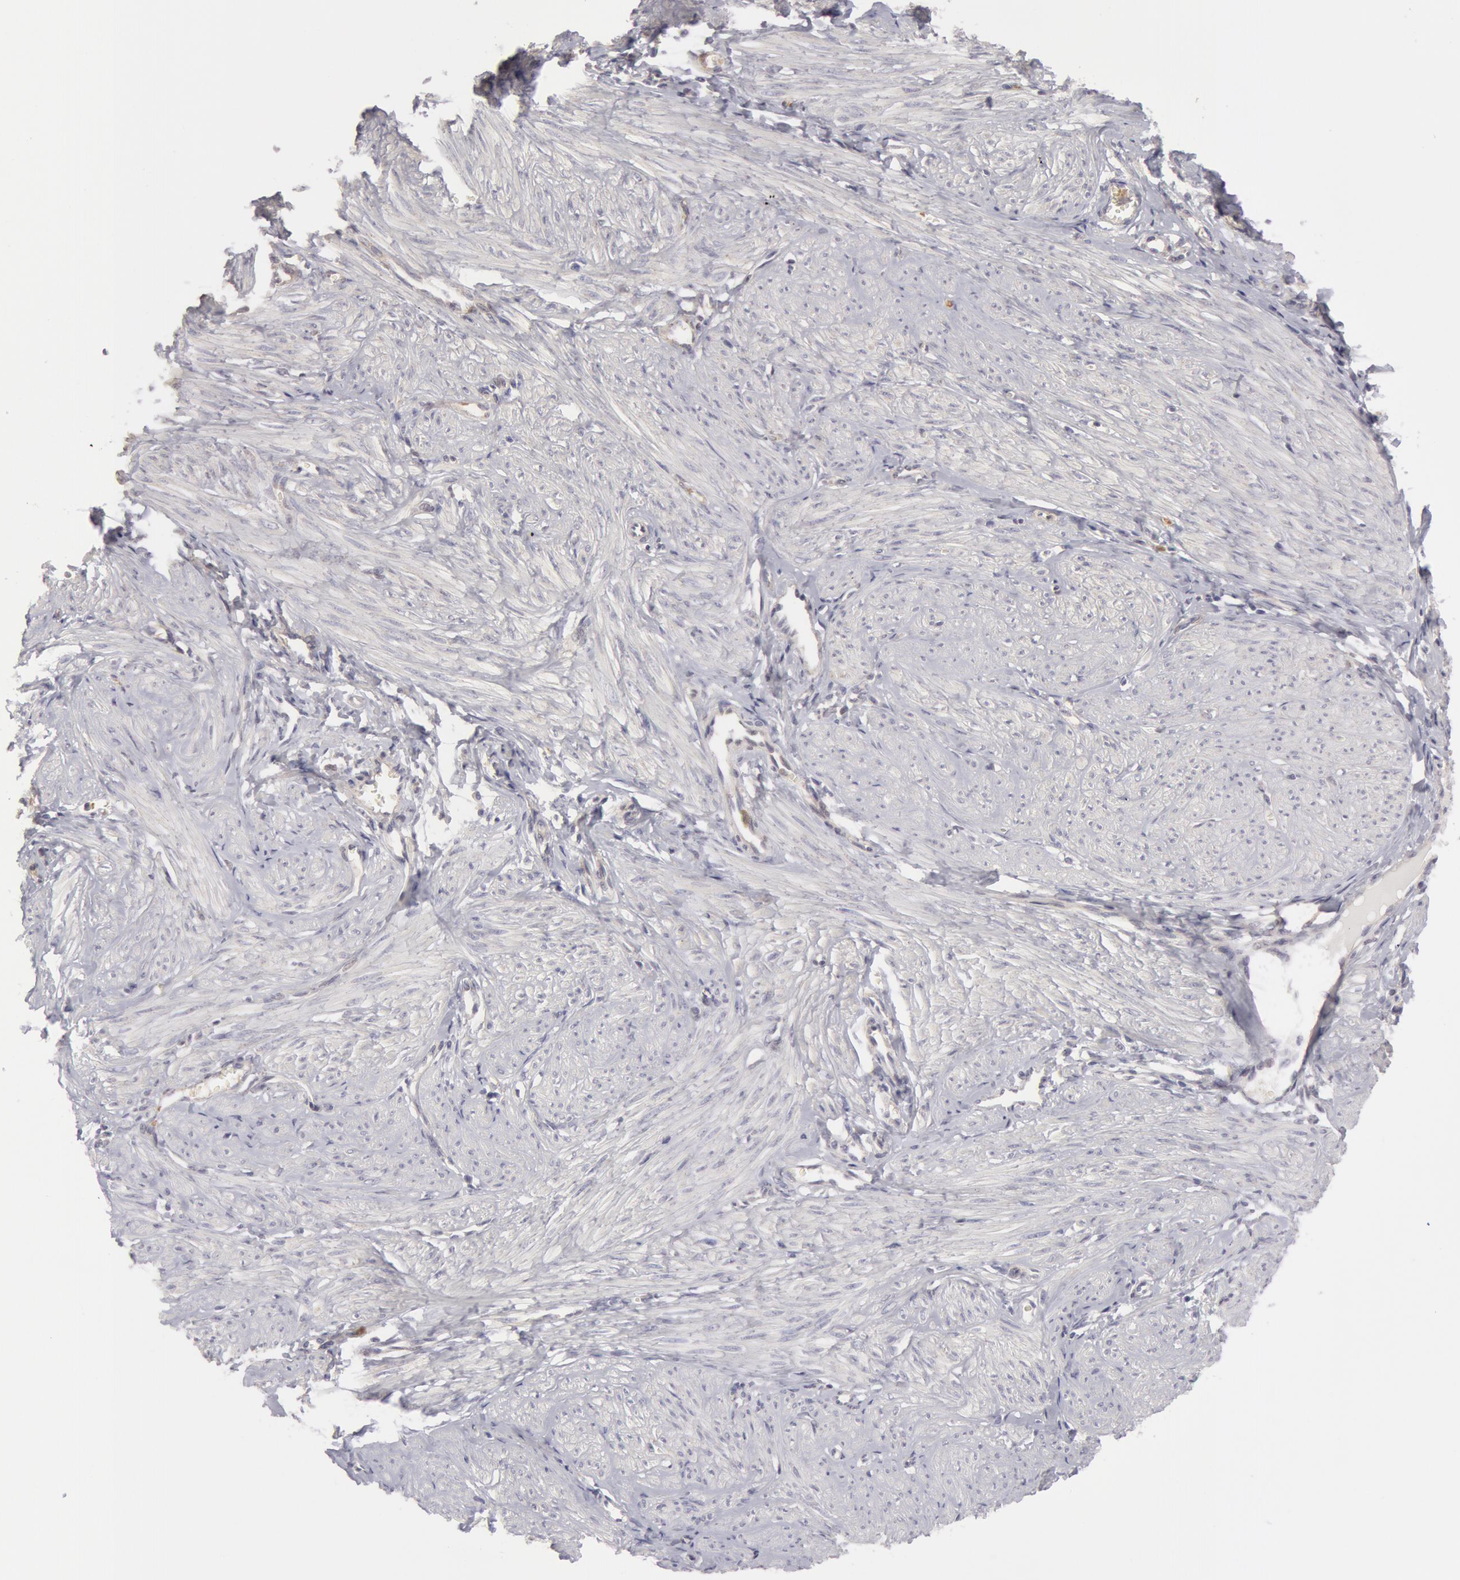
{"staining": {"intensity": "negative", "quantity": "none", "location": "none"}, "tissue": "smooth muscle", "cell_type": "Smooth muscle cells", "image_type": "normal", "snomed": [{"axis": "morphology", "description": "Normal tissue, NOS"}, {"axis": "topography", "description": "Uterus"}], "caption": "A high-resolution photomicrograph shows immunohistochemistry staining of benign smooth muscle, which exhibits no significant staining in smooth muscle cells. (Stains: DAB (3,3'-diaminobenzidine) immunohistochemistry (IHC) with hematoxylin counter stain, Microscopy: brightfield microscopy at high magnification).", "gene": "CAT", "patient": {"sex": "female", "age": 45}}